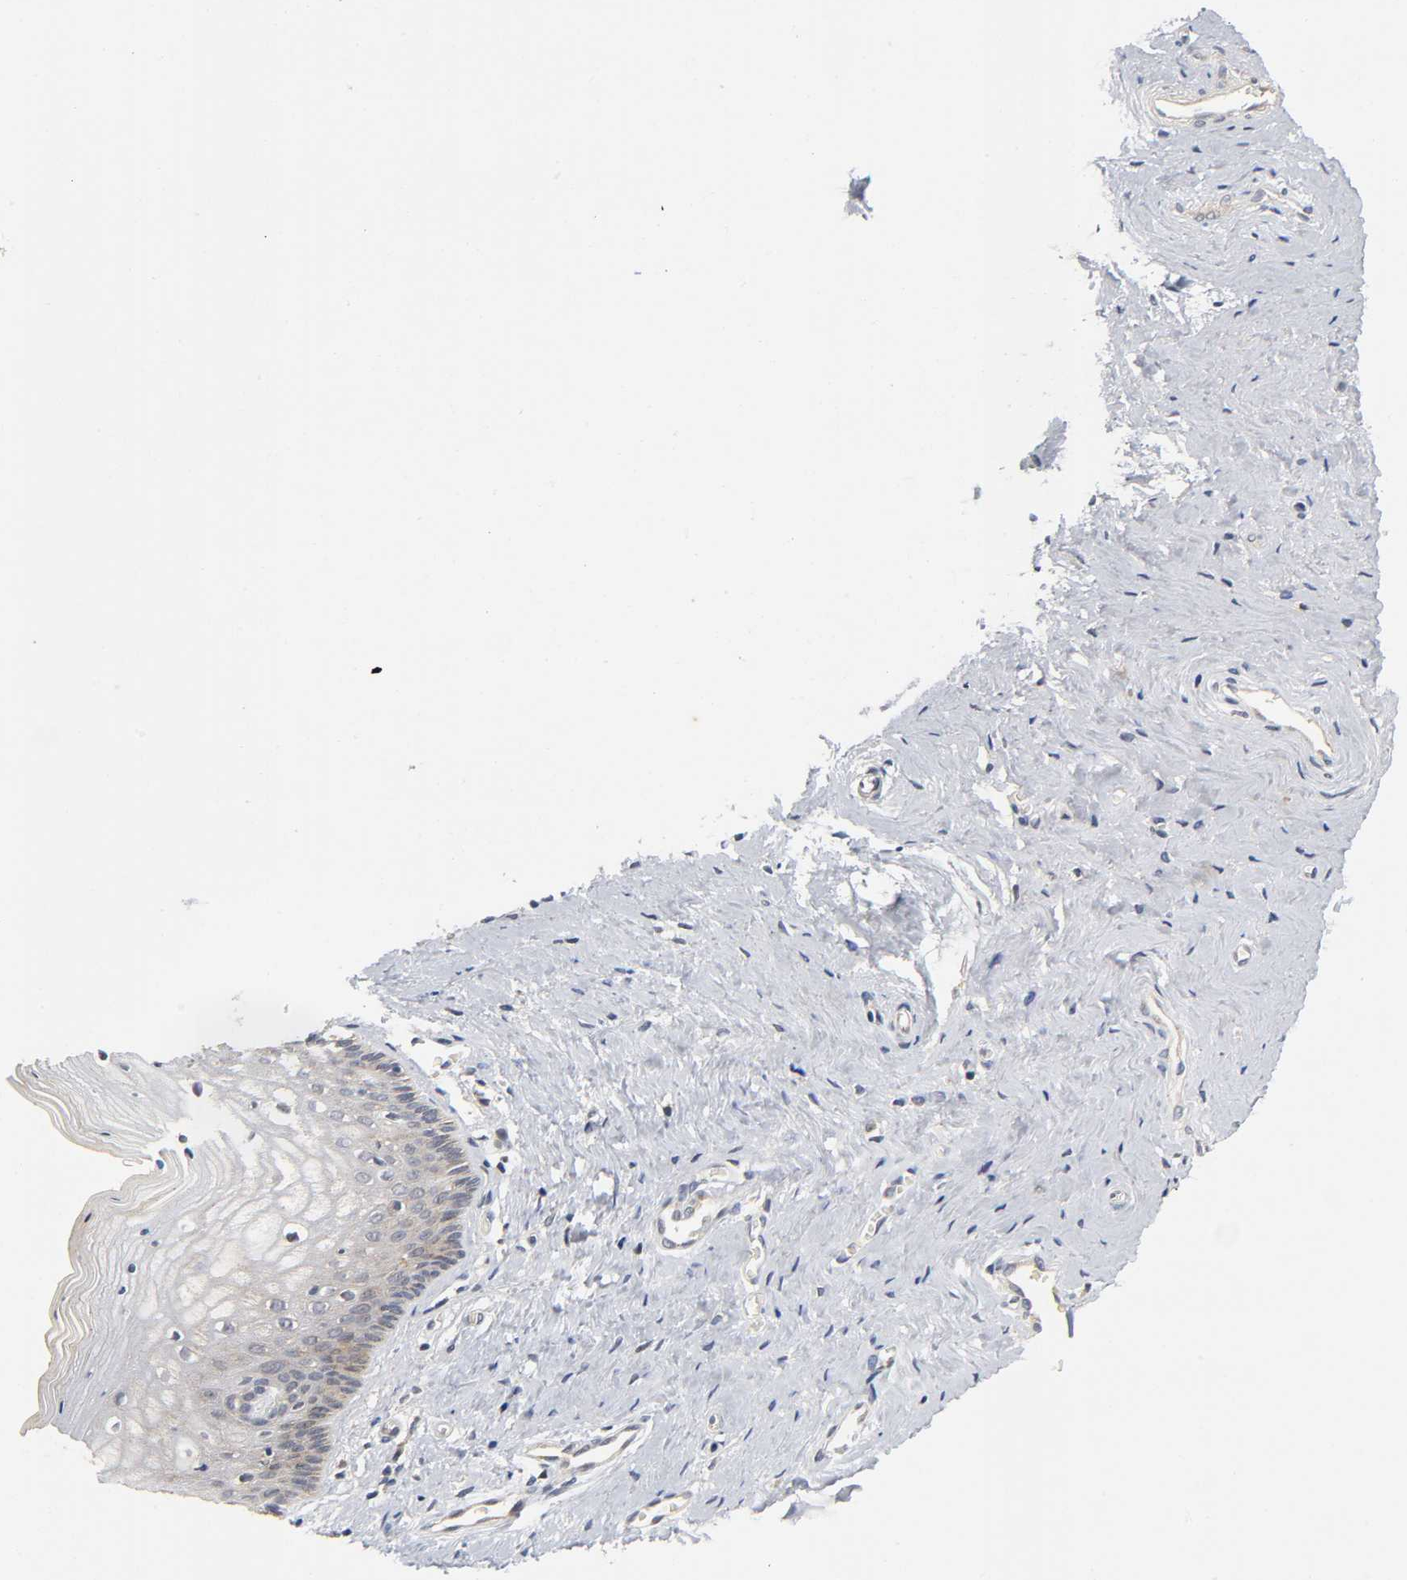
{"staining": {"intensity": "weak", "quantity": ">75%", "location": "cytoplasmic/membranous"}, "tissue": "vagina", "cell_type": "Squamous epithelial cells", "image_type": "normal", "snomed": [{"axis": "morphology", "description": "Normal tissue, NOS"}, {"axis": "topography", "description": "Vagina"}], "caption": "About >75% of squamous epithelial cells in unremarkable human vagina display weak cytoplasmic/membranous protein positivity as visualized by brown immunohistochemical staining.", "gene": "NRP1", "patient": {"sex": "female", "age": 46}}